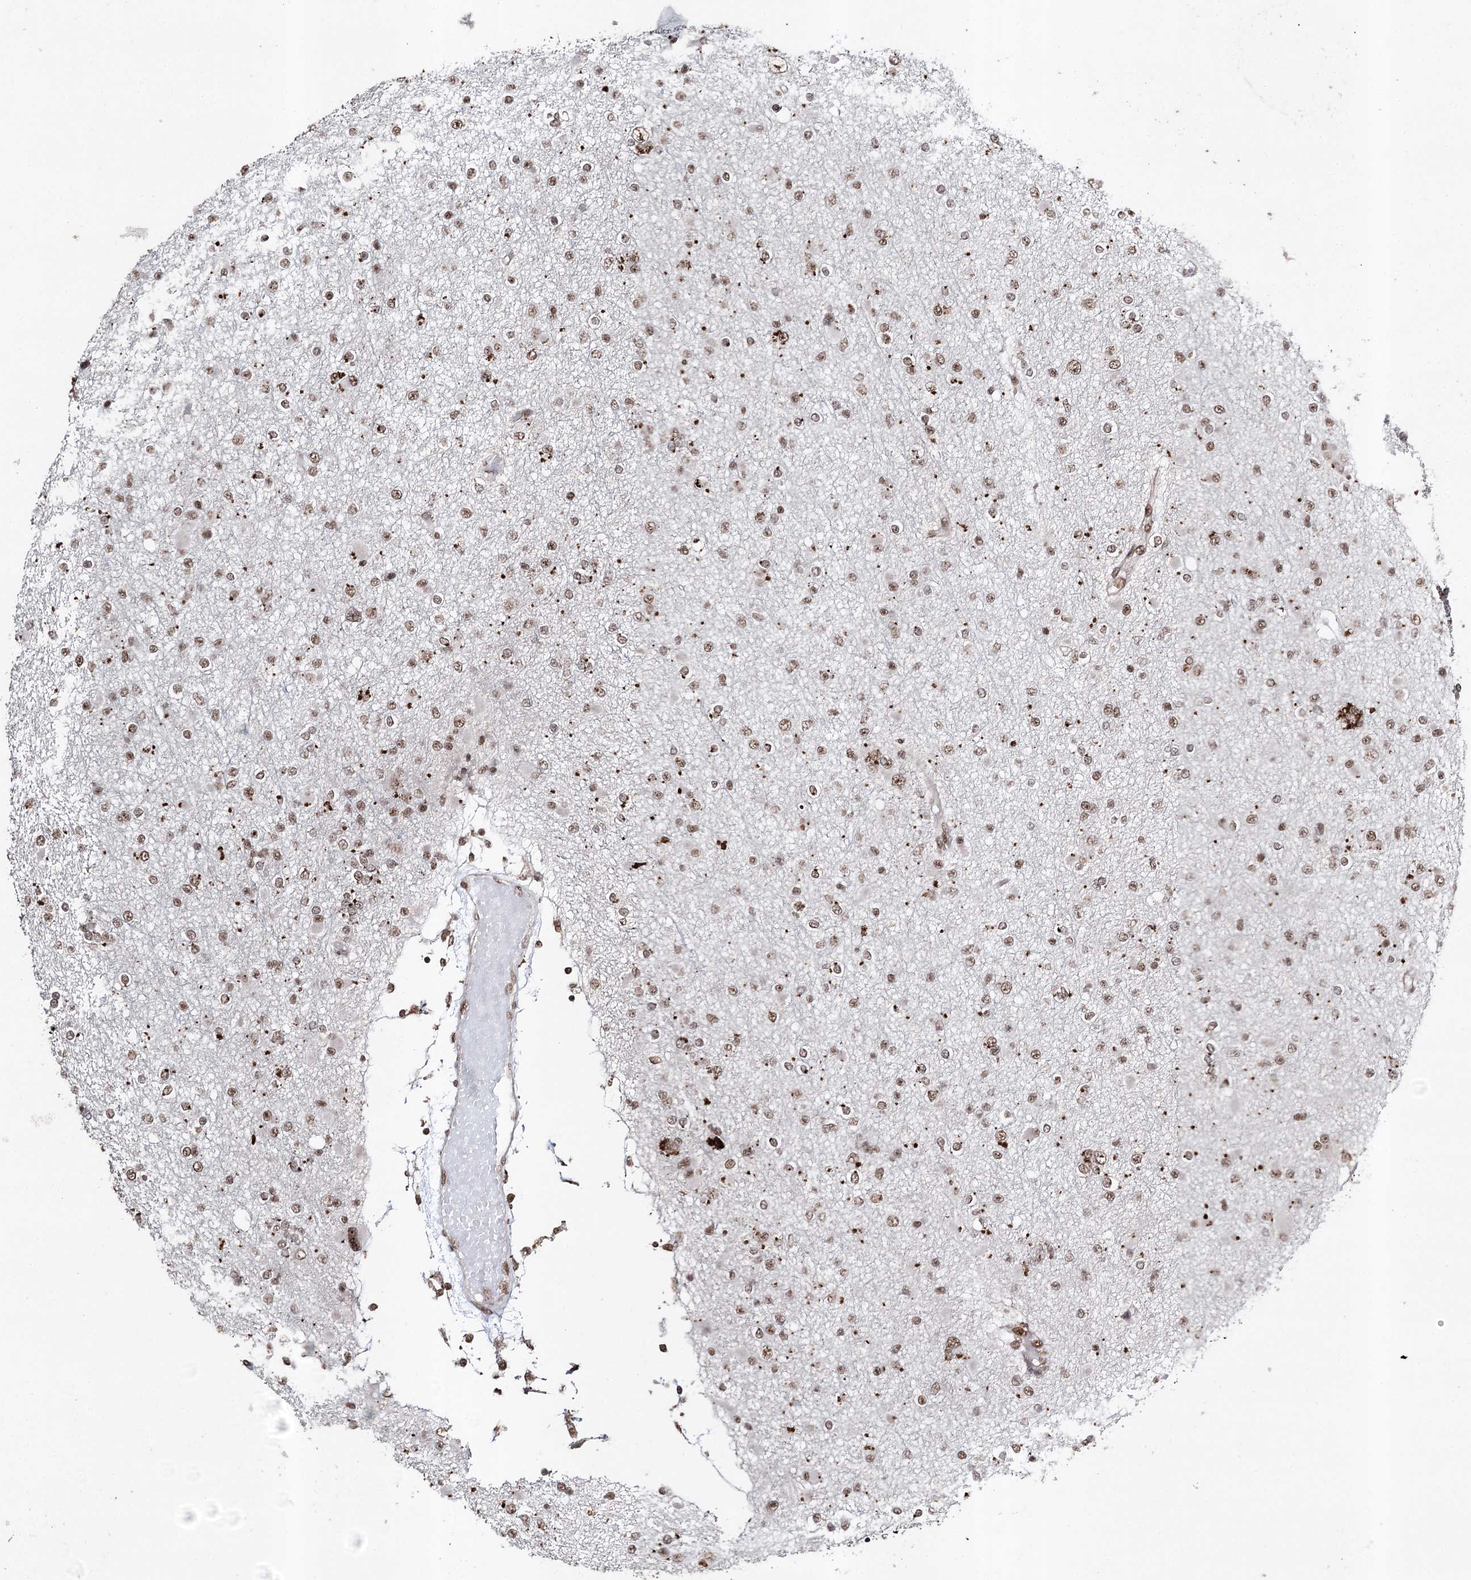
{"staining": {"intensity": "moderate", "quantity": ">75%", "location": "nuclear"}, "tissue": "glioma", "cell_type": "Tumor cells", "image_type": "cancer", "snomed": [{"axis": "morphology", "description": "Glioma, malignant, Low grade"}, {"axis": "topography", "description": "Brain"}], "caption": "A medium amount of moderate nuclear staining is appreciated in about >75% of tumor cells in glioma tissue. Immunohistochemistry (ihc) stains the protein in brown and the nuclei are stained blue.", "gene": "PDCD4", "patient": {"sex": "female", "age": 22}}